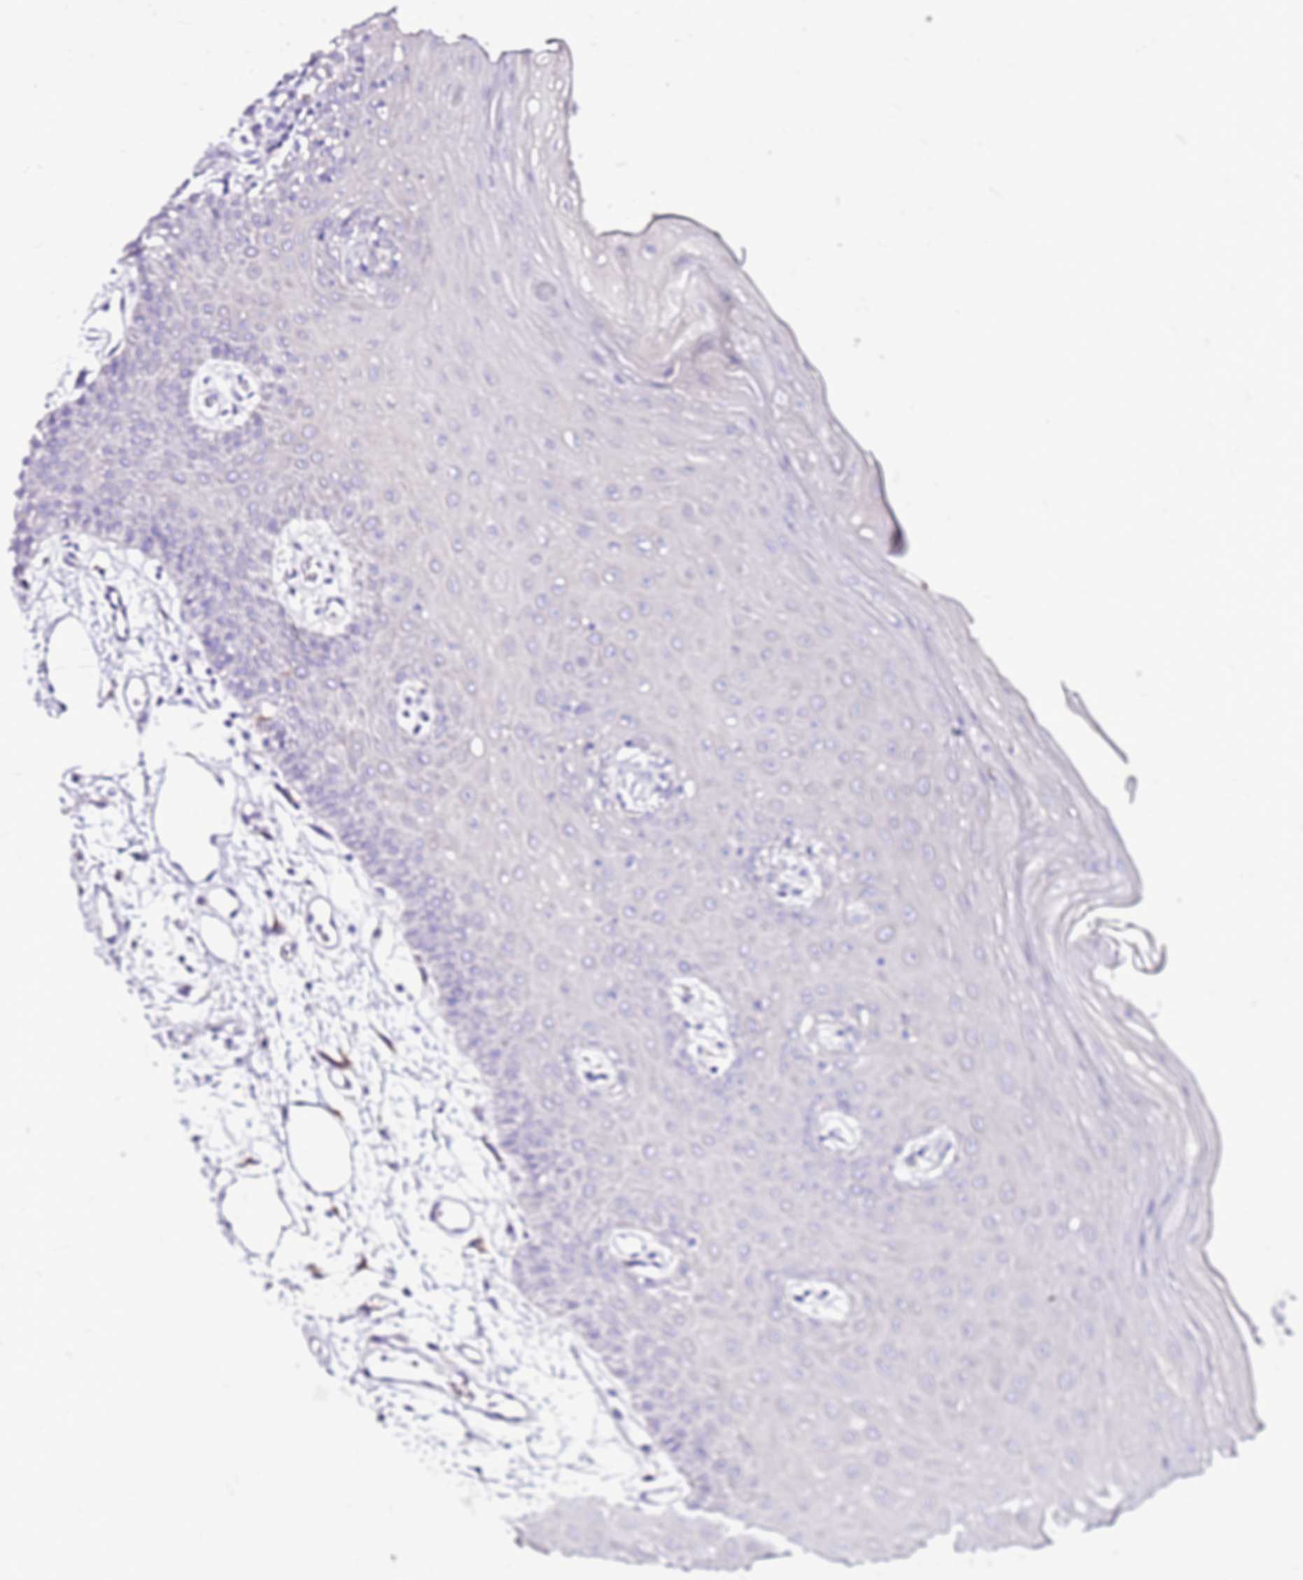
{"staining": {"intensity": "weak", "quantity": "<25%", "location": "cytoplasmic/membranous"}, "tissue": "oral mucosa", "cell_type": "Squamous epithelial cells", "image_type": "normal", "snomed": [{"axis": "morphology", "description": "Normal tissue, NOS"}, {"axis": "topography", "description": "Oral tissue"}, {"axis": "topography", "description": "Tounge, NOS"}], "caption": "Immunohistochemistry (IHC) of unremarkable human oral mucosa shows no staining in squamous epithelial cells.", "gene": "CASD1", "patient": {"sex": "female", "age": 59}}